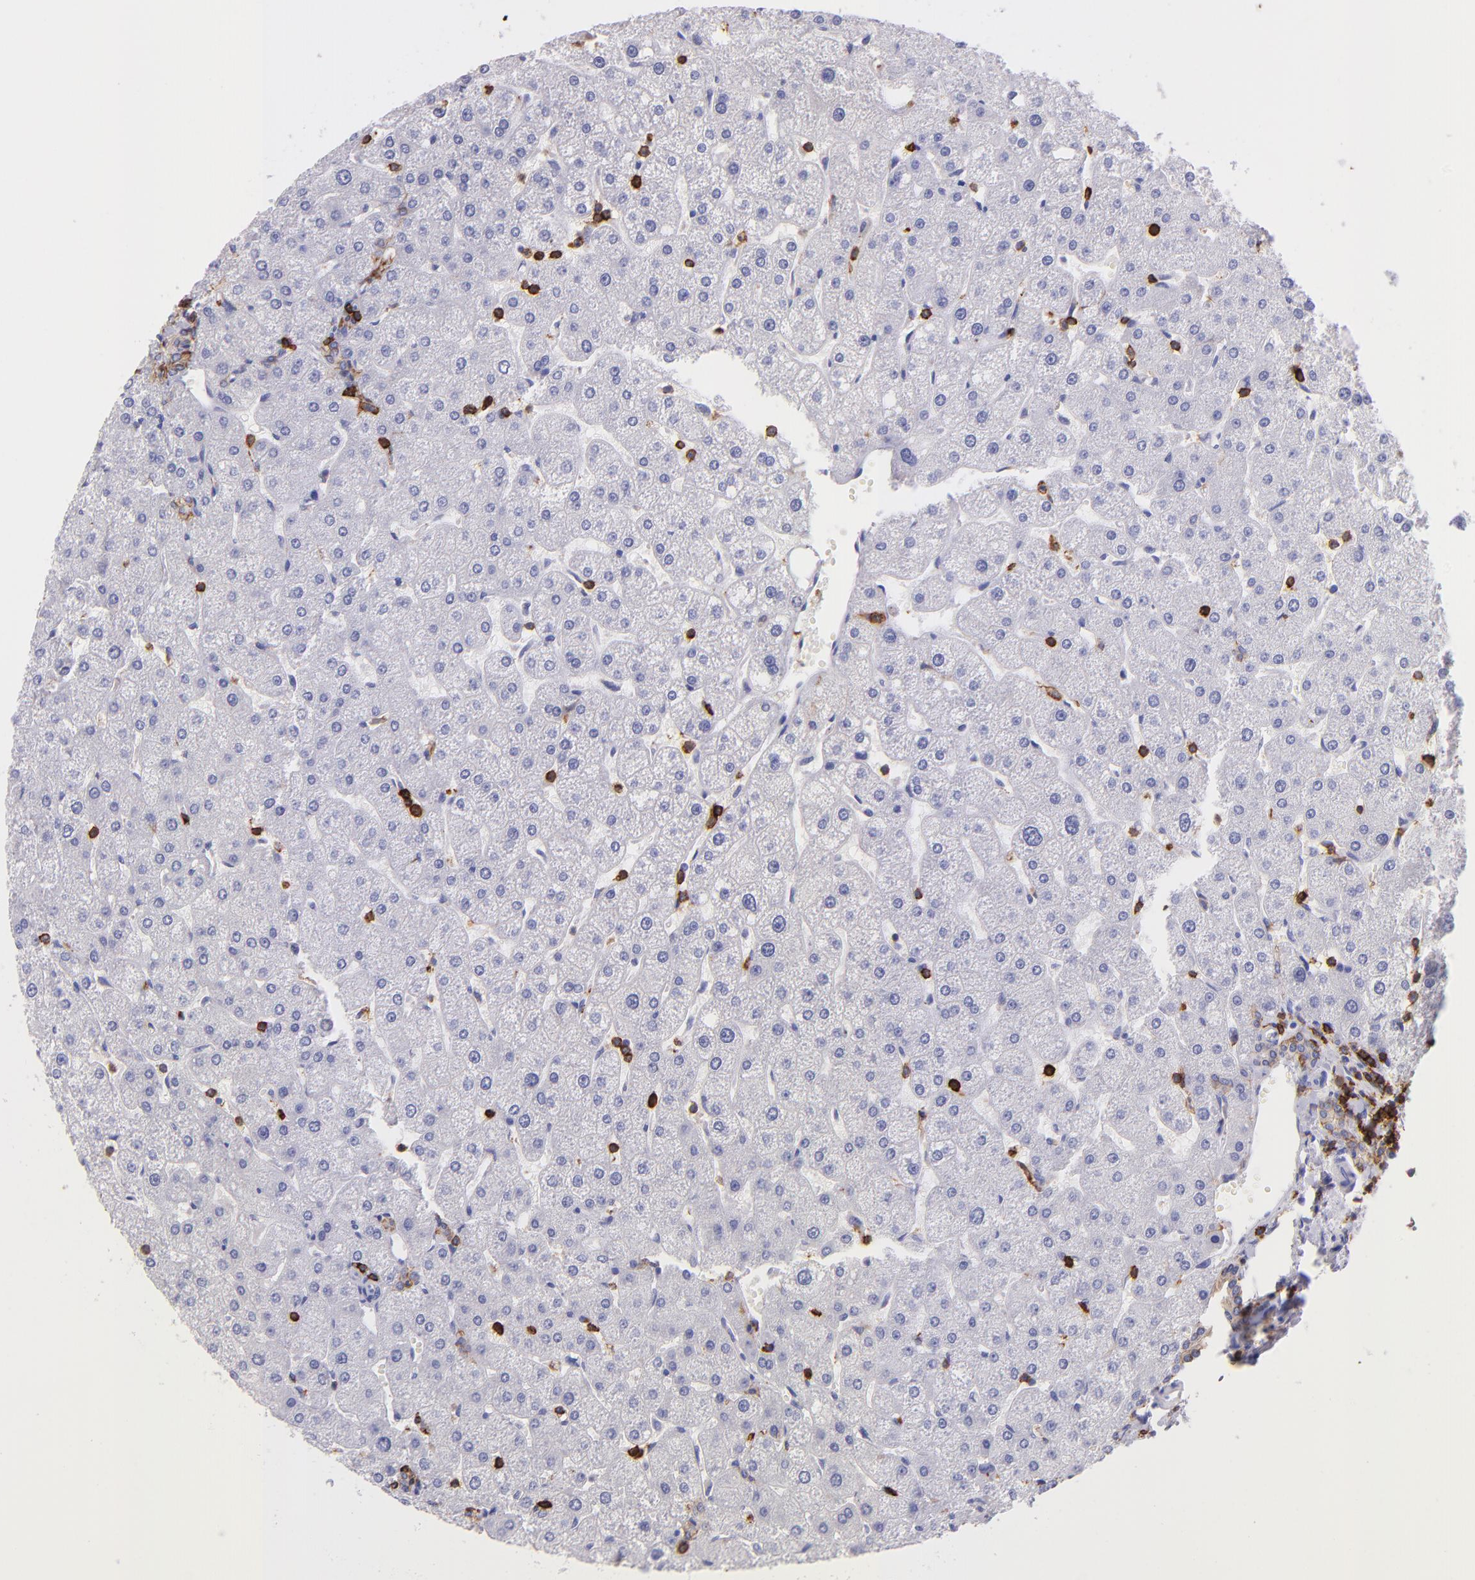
{"staining": {"intensity": "moderate", "quantity": ">75%", "location": "cytoplasmic/membranous"}, "tissue": "liver", "cell_type": "Cholangiocytes", "image_type": "normal", "snomed": [{"axis": "morphology", "description": "Normal tissue, NOS"}, {"axis": "topography", "description": "Liver"}], "caption": "IHC image of benign human liver stained for a protein (brown), which exhibits medium levels of moderate cytoplasmic/membranous positivity in approximately >75% of cholangiocytes.", "gene": "SPN", "patient": {"sex": "male", "age": 67}}